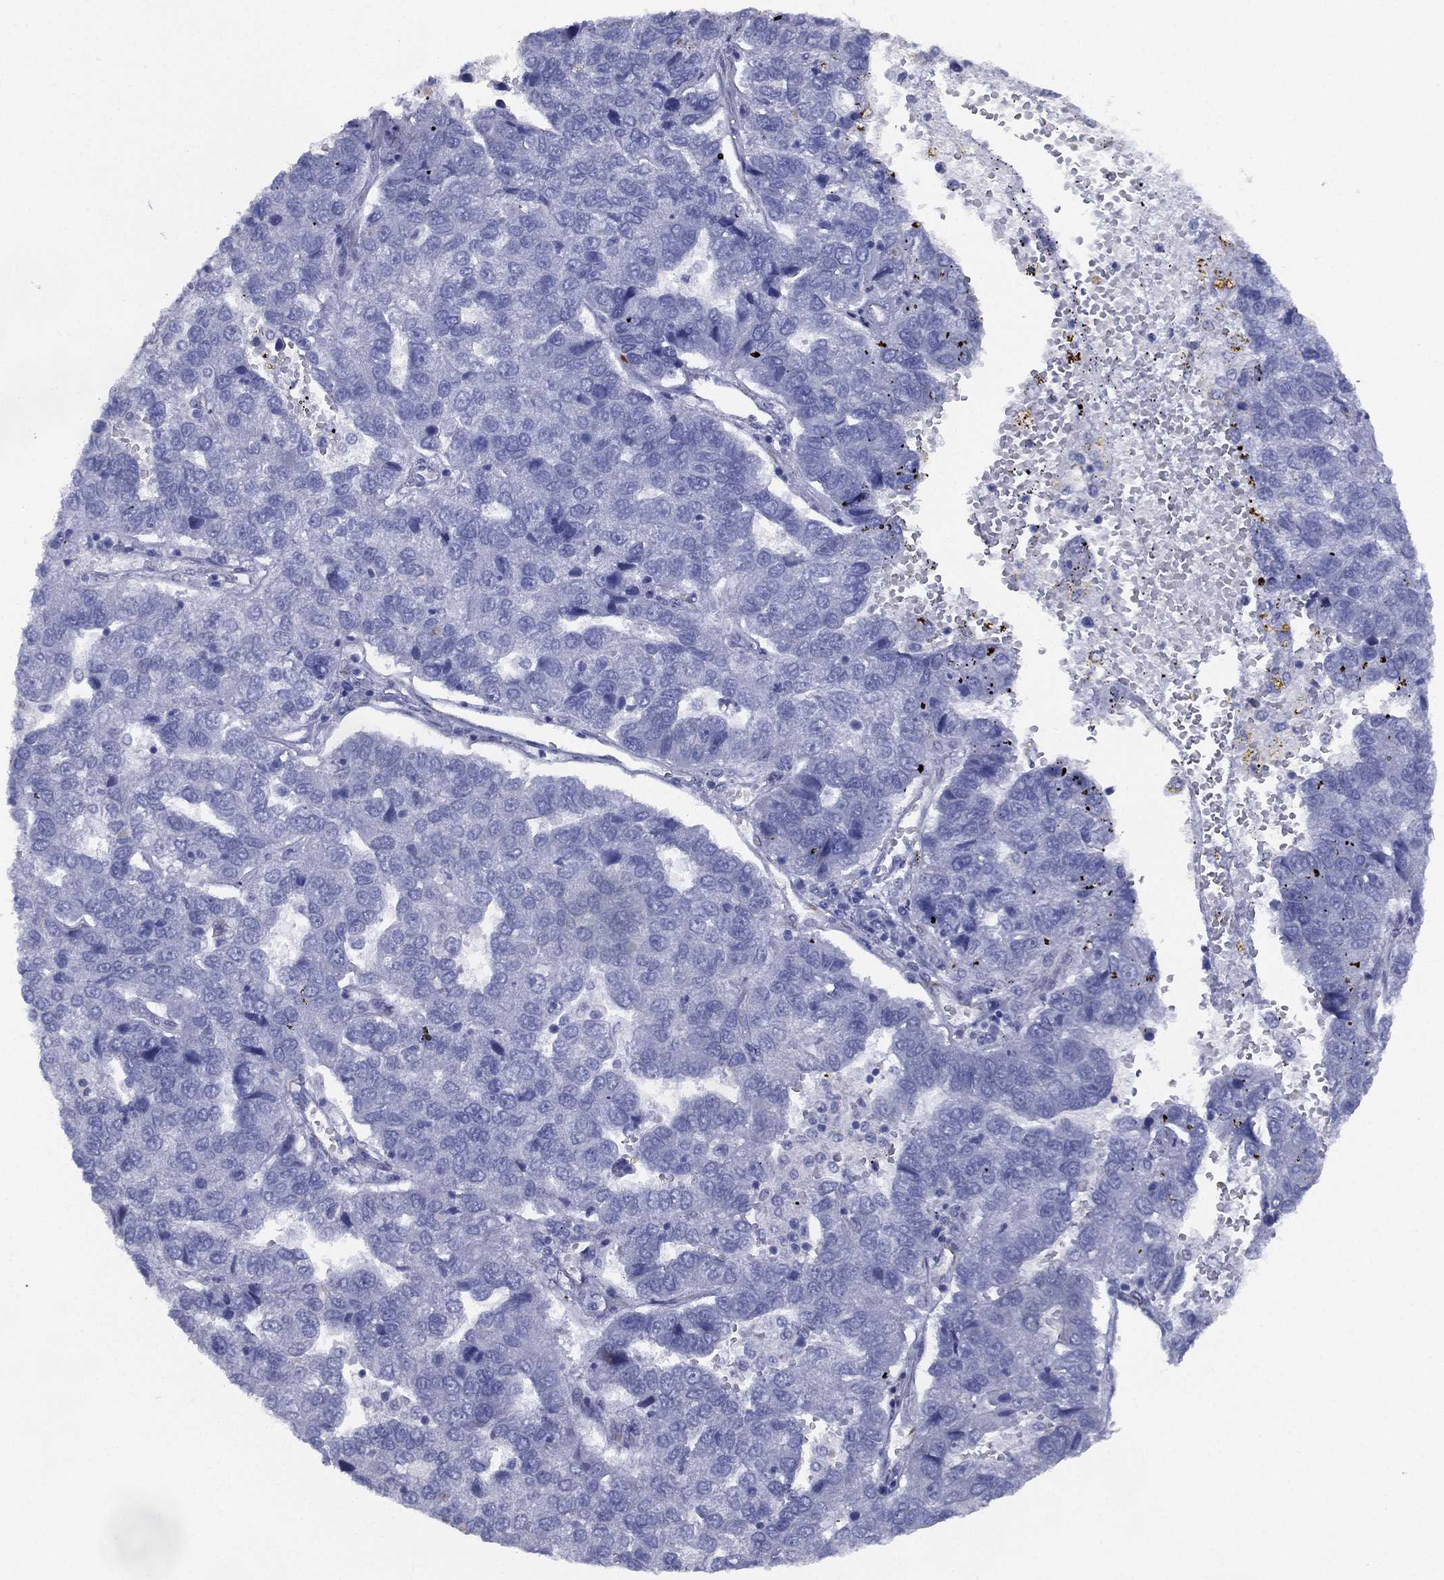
{"staining": {"intensity": "negative", "quantity": "none", "location": "none"}, "tissue": "pancreatic cancer", "cell_type": "Tumor cells", "image_type": "cancer", "snomed": [{"axis": "morphology", "description": "Adenocarcinoma, NOS"}, {"axis": "topography", "description": "Pancreas"}], "caption": "High magnification brightfield microscopy of pancreatic adenocarcinoma stained with DAB (3,3'-diaminobenzidine) (brown) and counterstained with hematoxylin (blue): tumor cells show no significant expression.", "gene": "MAS1", "patient": {"sex": "female", "age": 61}}